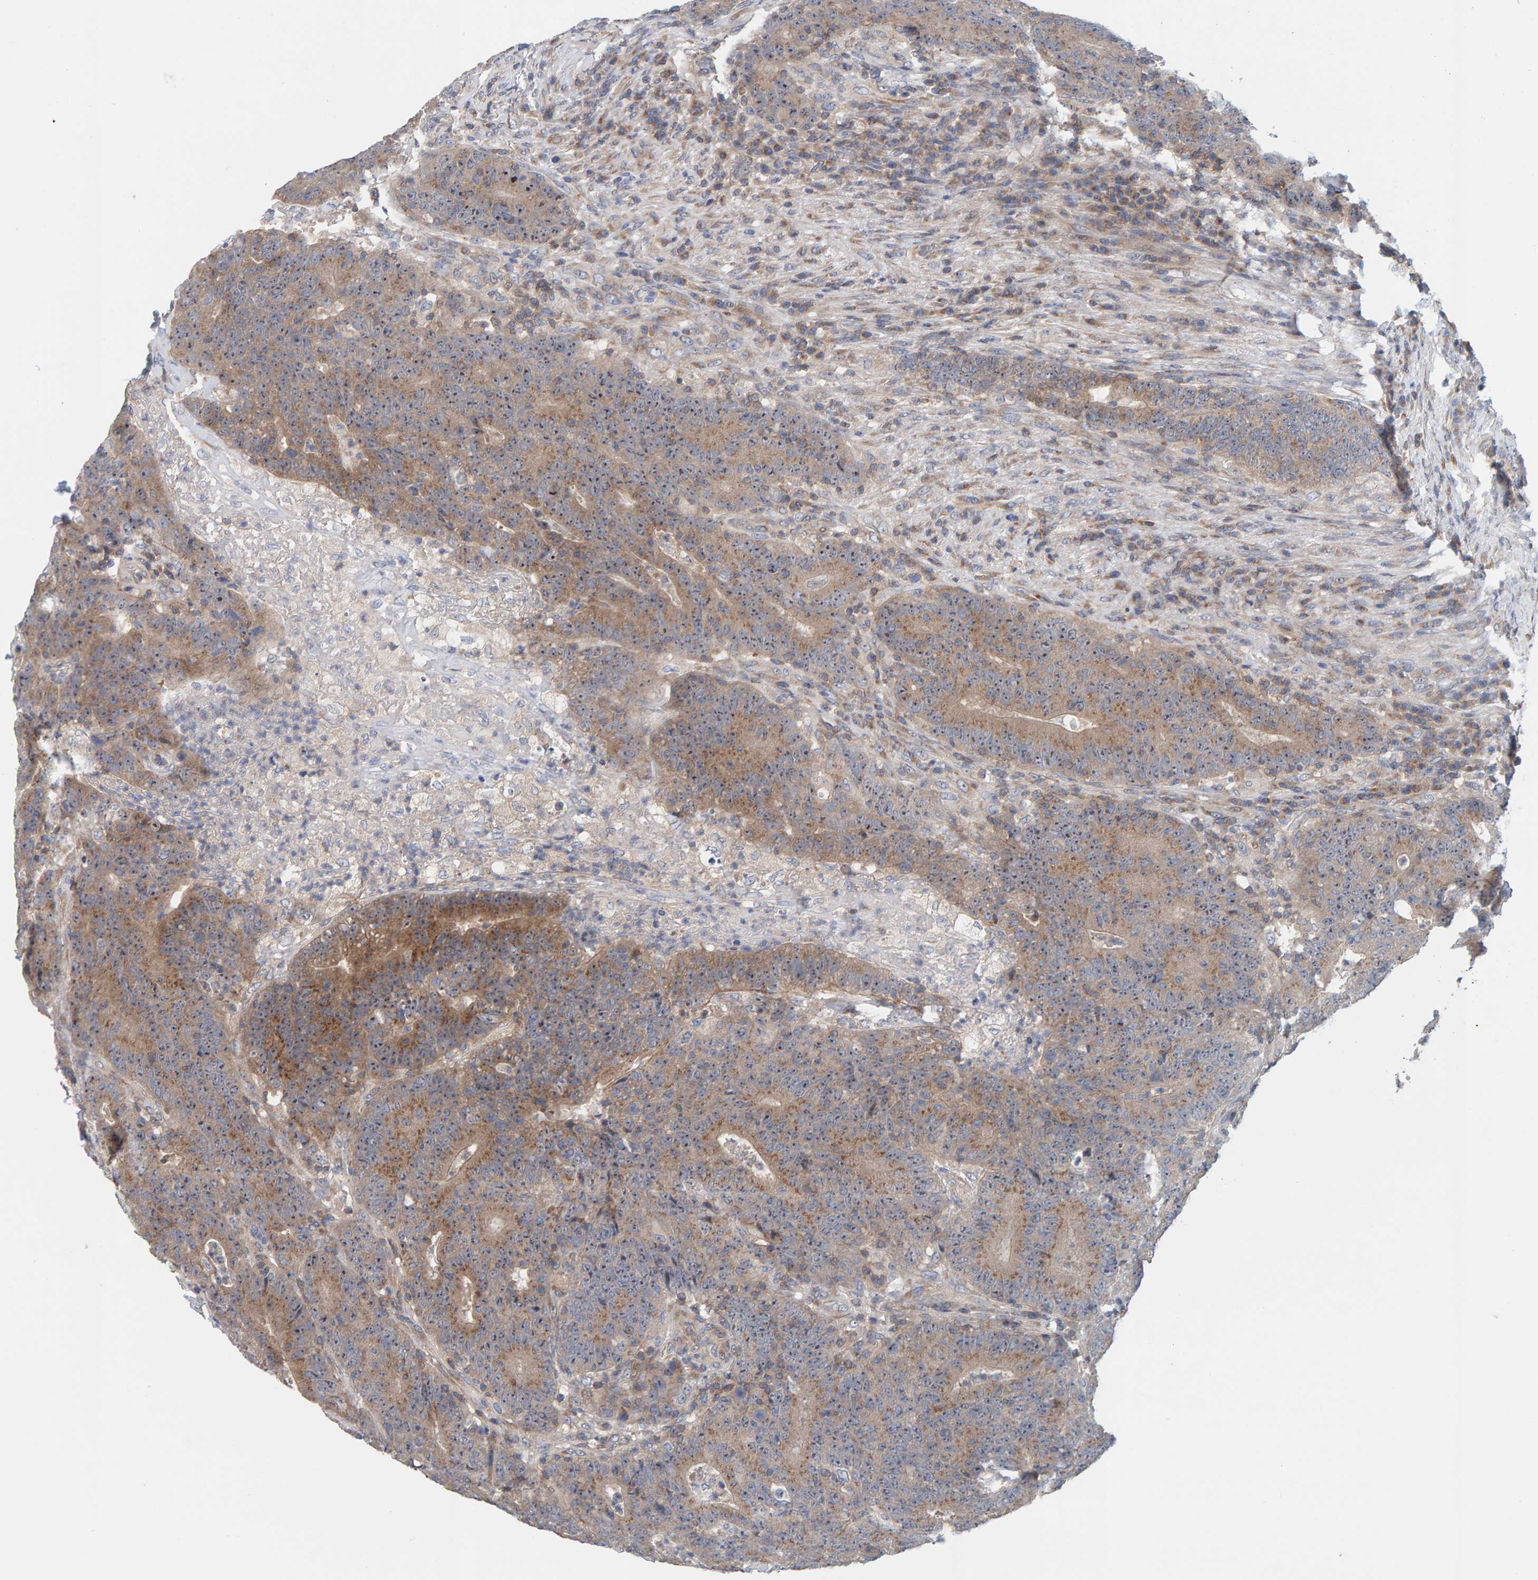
{"staining": {"intensity": "moderate", "quantity": ">75%", "location": "cytoplasmic/membranous"}, "tissue": "colorectal cancer", "cell_type": "Tumor cells", "image_type": "cancer", "snomed": [{"axis": "morphology", "description": "Normal tissue, NOS"}, {"axis": "morphology", "description": "Adenocarcinoma, NOS"}, {"axis": "topography", "description": "Colon"}], "caption": "Immunohistochemistry histopathology image of human colorectal cancer stained for a protein (brown), which displays medium levels of moderate cytoplasmic/membranous staining in about >75% of tumor cells.", "gene": "CCM2", "patient": {"sex": "female", "age": 75}}